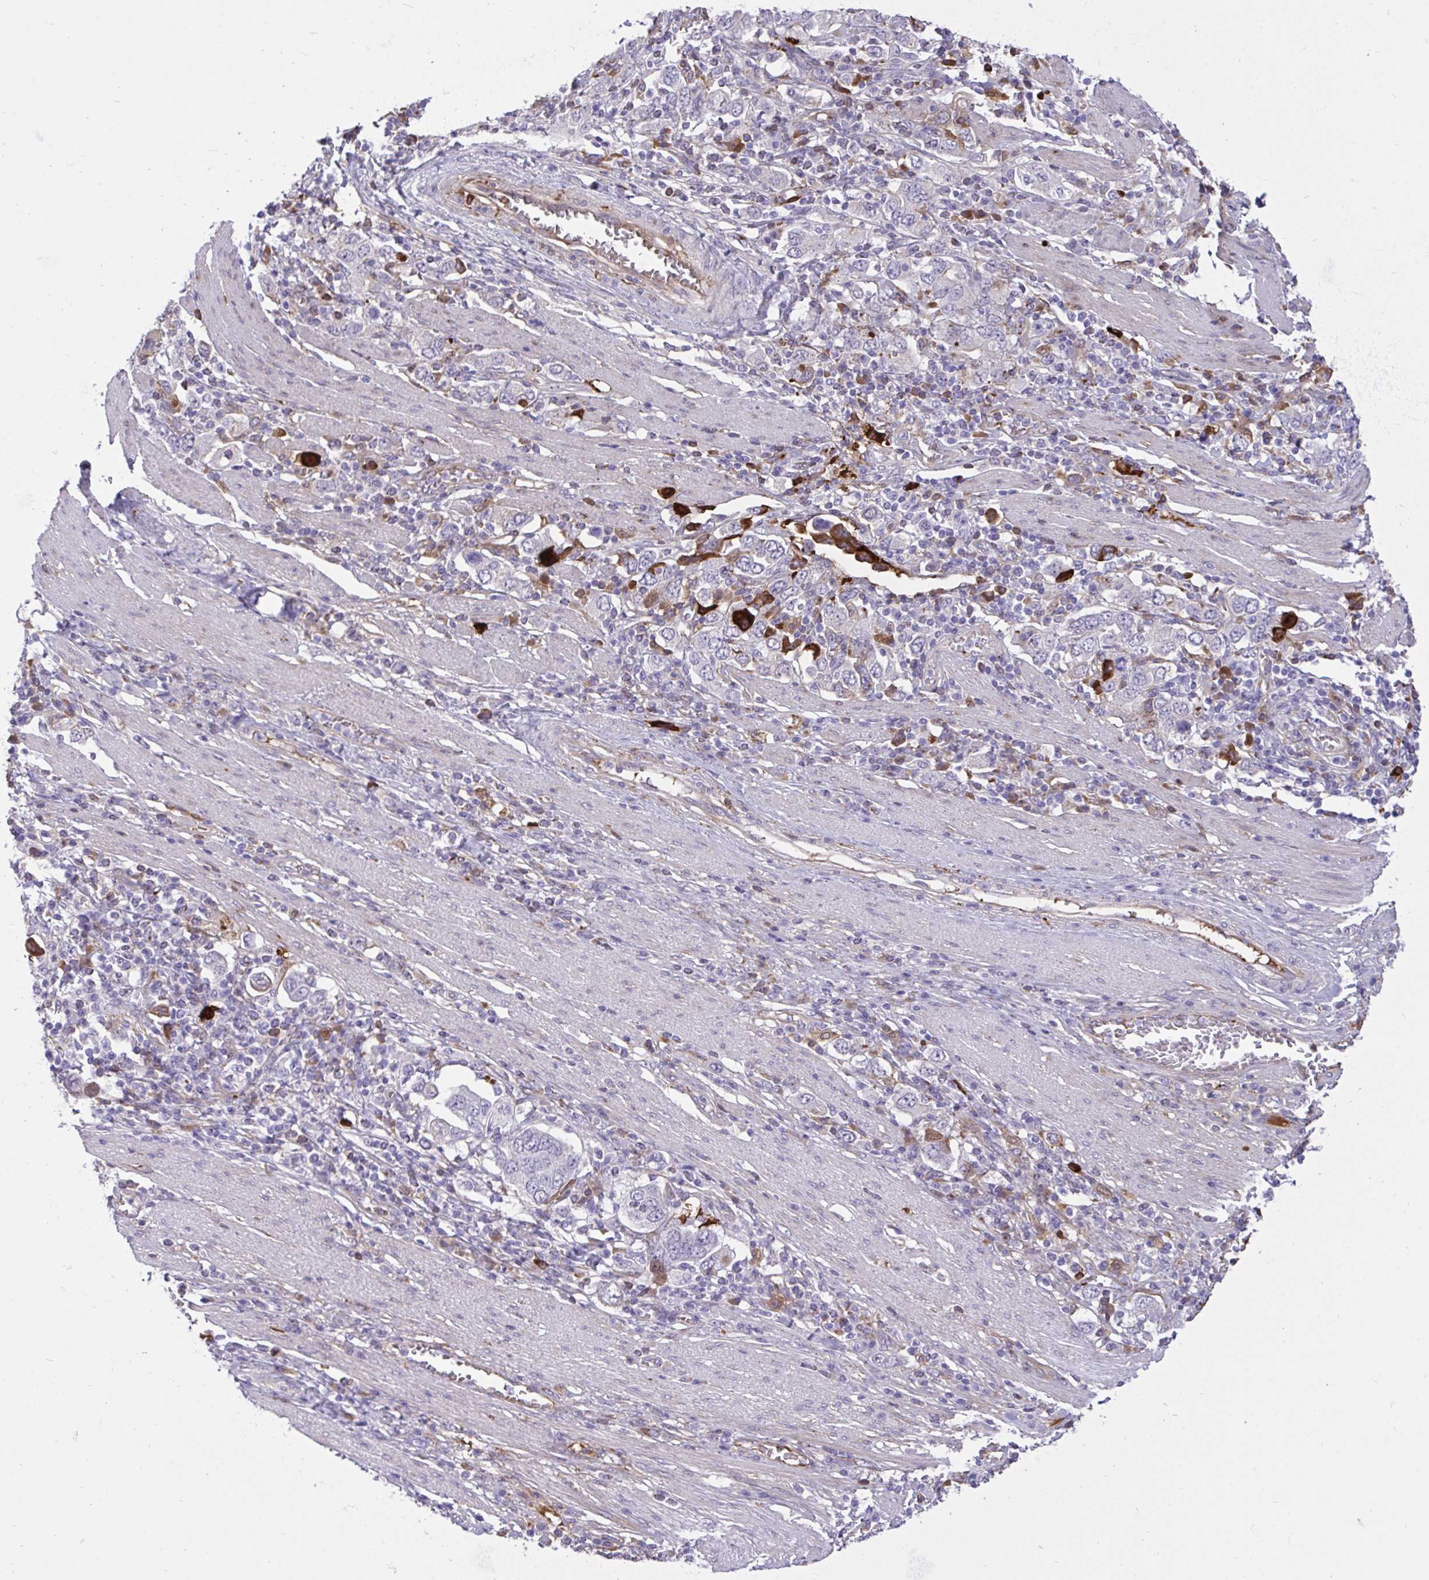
{"staining": {"intensity": "strong", "quantity": "<25%", "location": "cytoplasmic/membranous"}, "tissue": "stomach cancer", "cell_type": "Tumor cells", "image_type": "cancer", "snomed": [{"axis": "morphology", "description": "Adenocarcinoma, NOS"}, {"axis": "topography", "description": "Stomach, upper"}, {"axis": "topography", "description": "Stomach"}], "caption": "Adenocarcinoma (stomach) tissue demonstrates strong cytoplasmic/membranous staining in approximately <25% of tumor cells, visualized by immunohistochemistry. (brown staining indicates protein expression, while blue staining denotes nuclei).", "gene": "F2", "patient": {"sex": "male", "age": 62}}